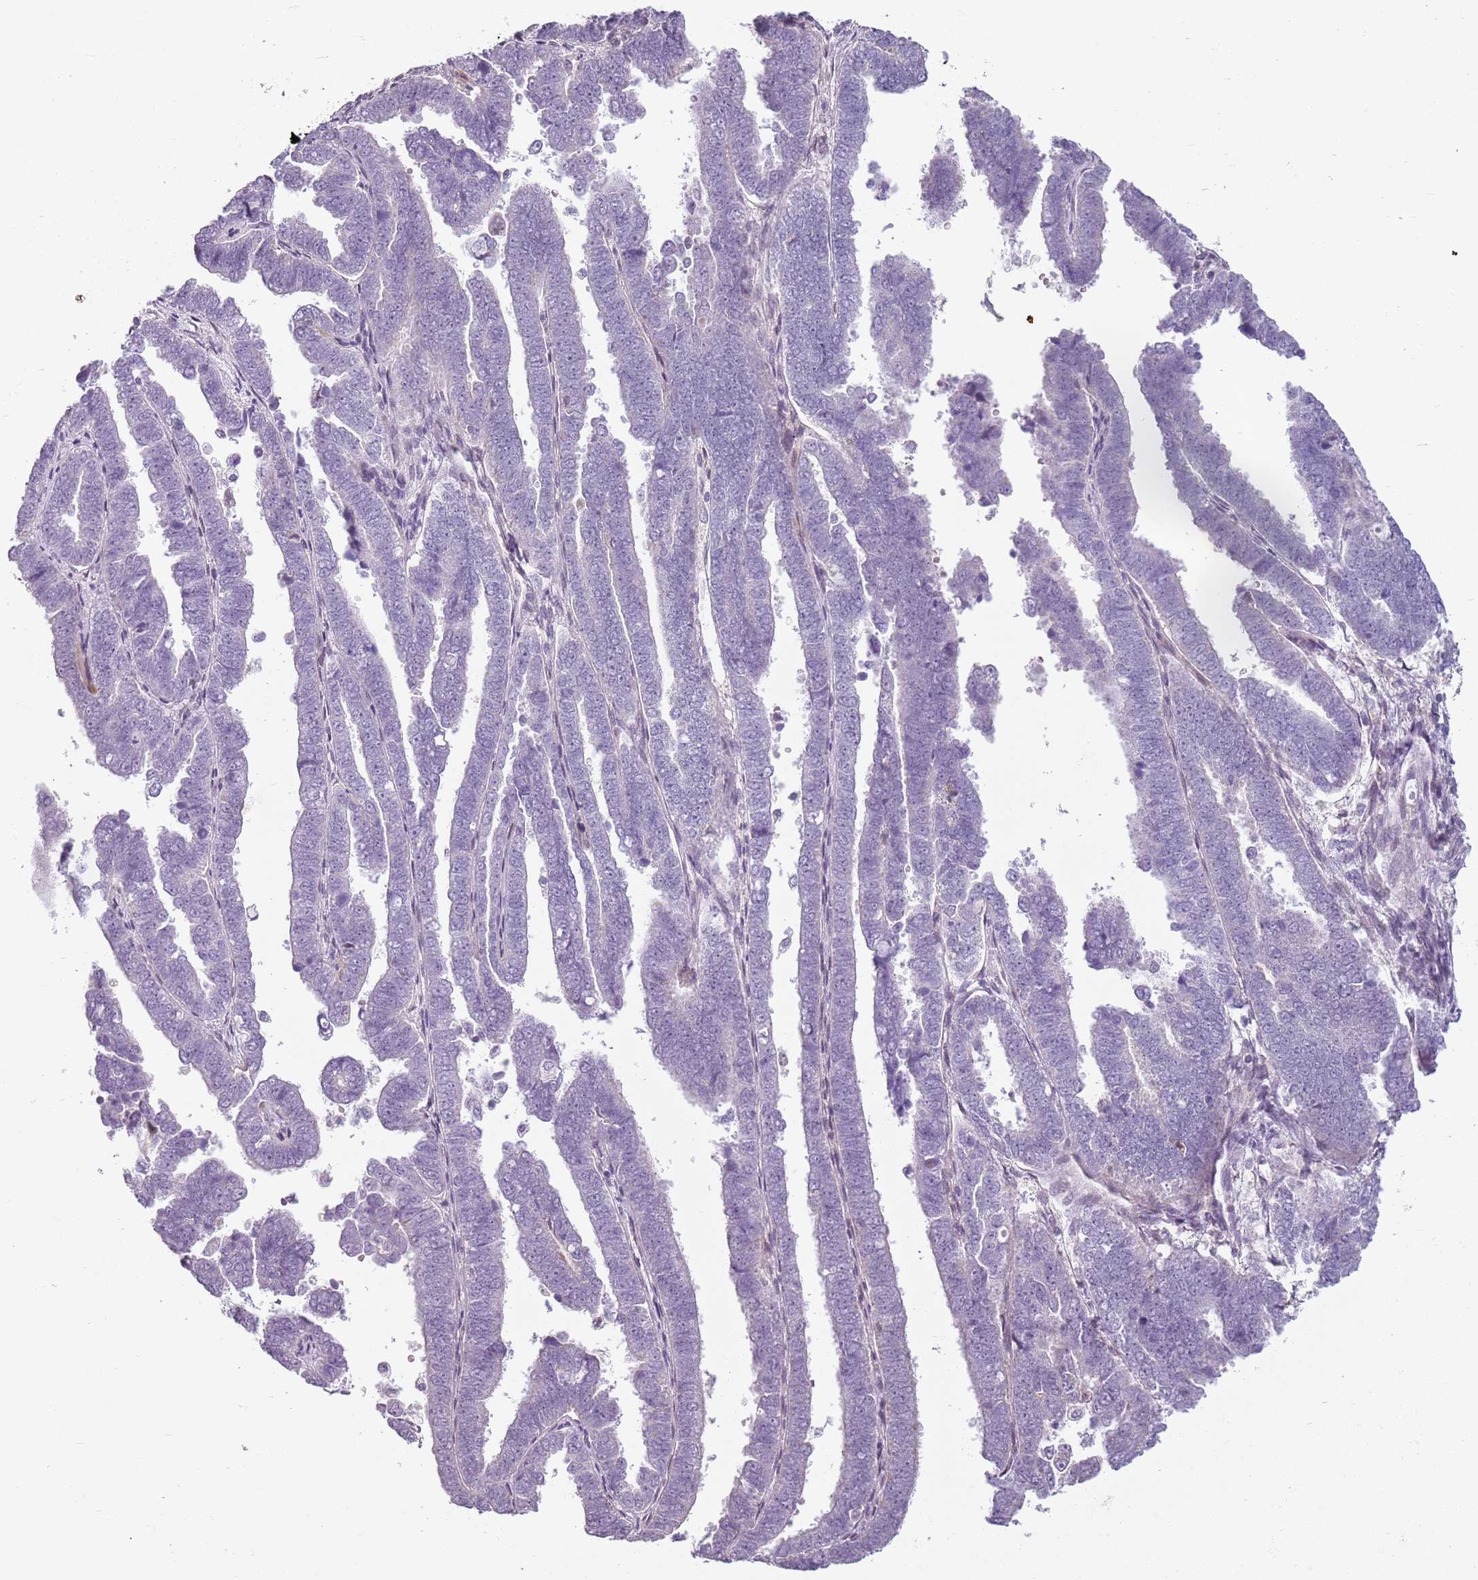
{"staining": {"intensity": "negative", "quantity": "none", "location": "none"}, "tissue": "endometrial cancer", "cell_type": "Tumor cells", "image_type": "cancer", "snomed": [{"axis": "morphology", "description": "Adenocarcinoma, NOS"}, {"axis": "topography", "description": "Endometrium"}], "caption": "Endometrial adenocarcinoma was stained to show a protein in brown. There is no significant staining in tumor cells. The staining was performed using DAB (3,3'-diaminobenzidine) to visualize the protein expression in brown, while the nuclei were stained in blue with hematoxylin (Magnification: 20x).", "gene": "DEFB116", "patient": {"sex": "female", "age": 75}}